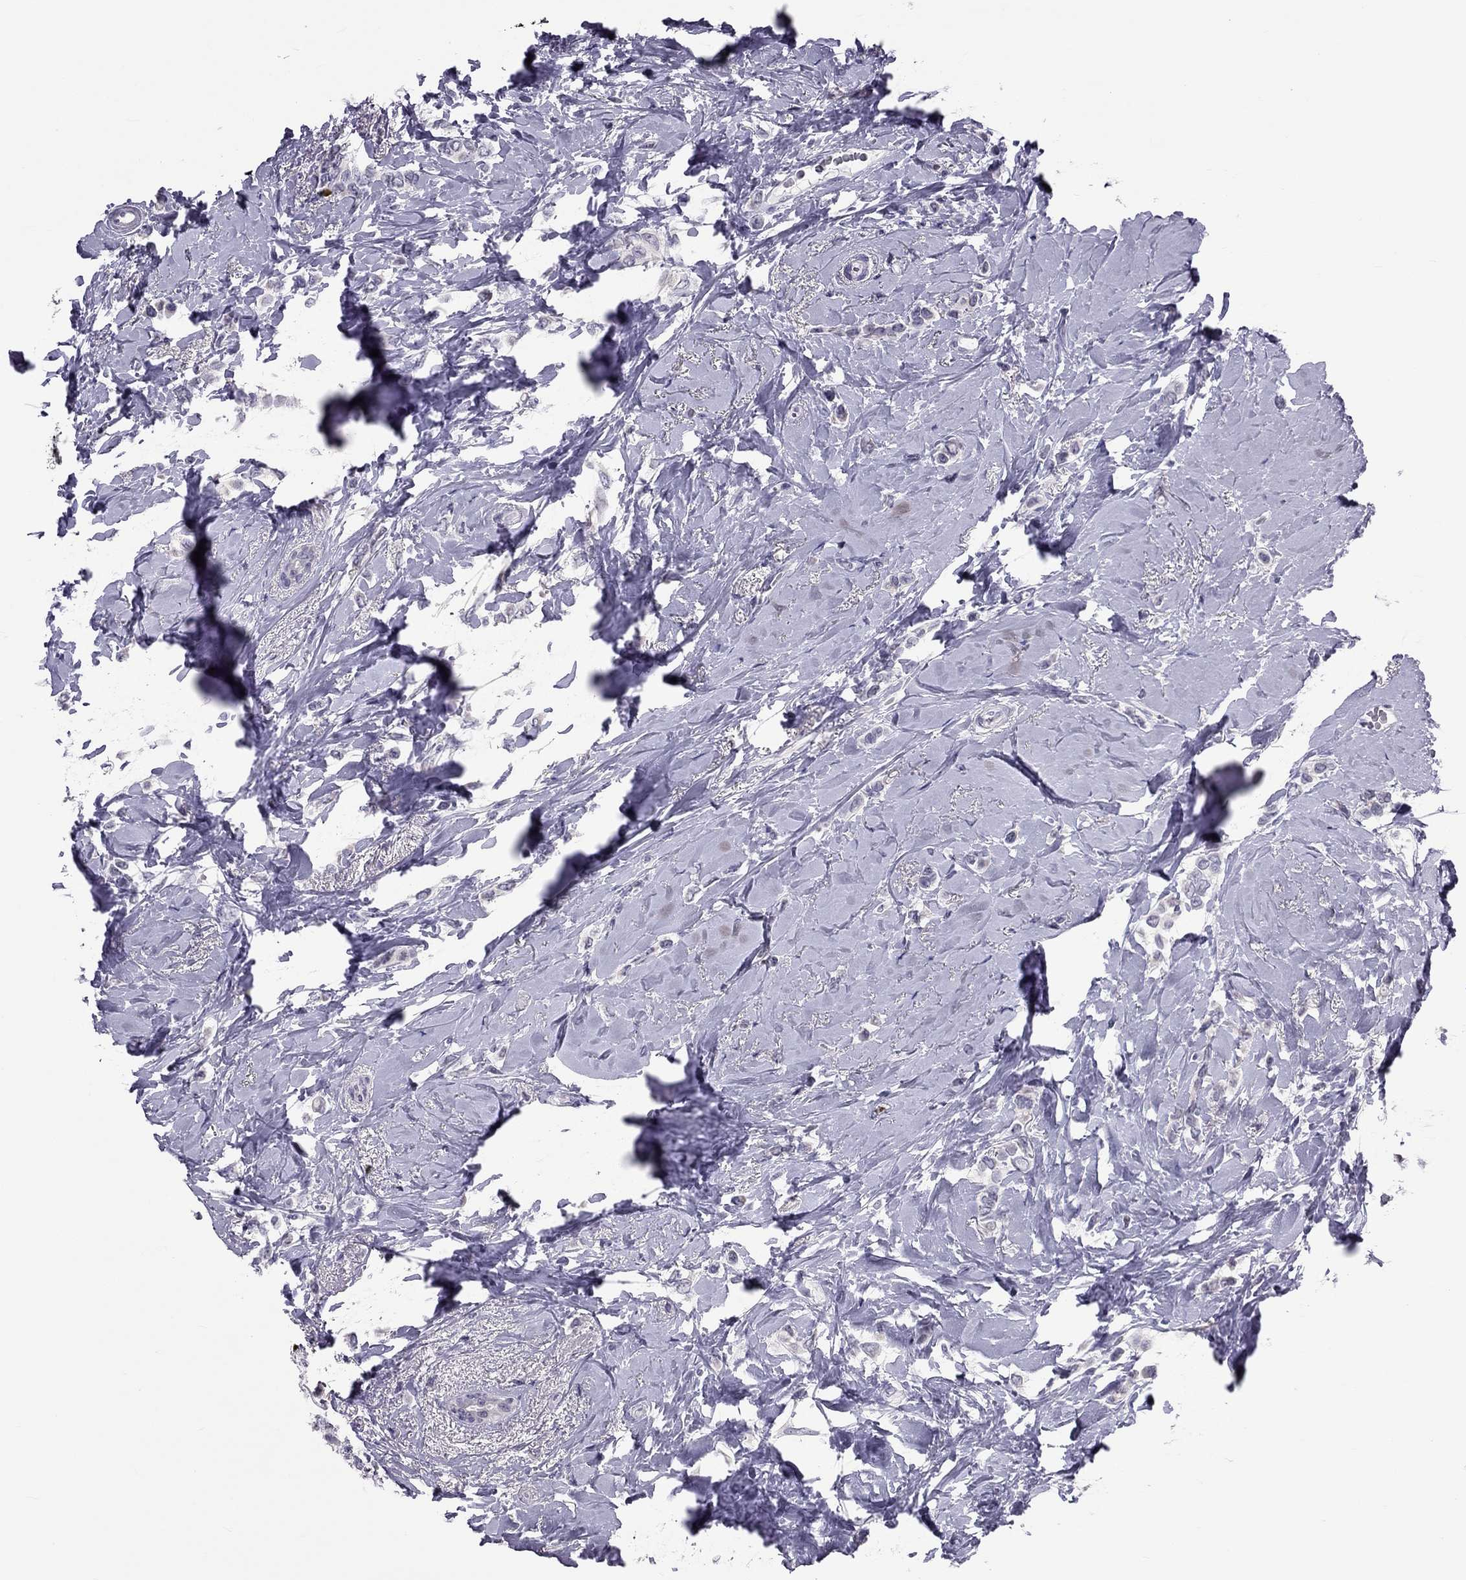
{"staining": {"intensity": "negative", "quantity": "none", "location": "none"}, "tissue": "breast cancer", "cell_type": "Tumor cells", "image_type": "cancer", "snomed": [{"axis": "morphology", "description": "Lobular carcinoma"}, {"axis": "topography", "description": "Breast"}], "caption": "Protein analysis of lobular carcinoma (breast) reveals no significant expression in tumor cells. (Immunohistochemistry, brightfield microscopy, high magnification).", "gene": "CCL27", "patient": {"sex": "female", "age": 66}}